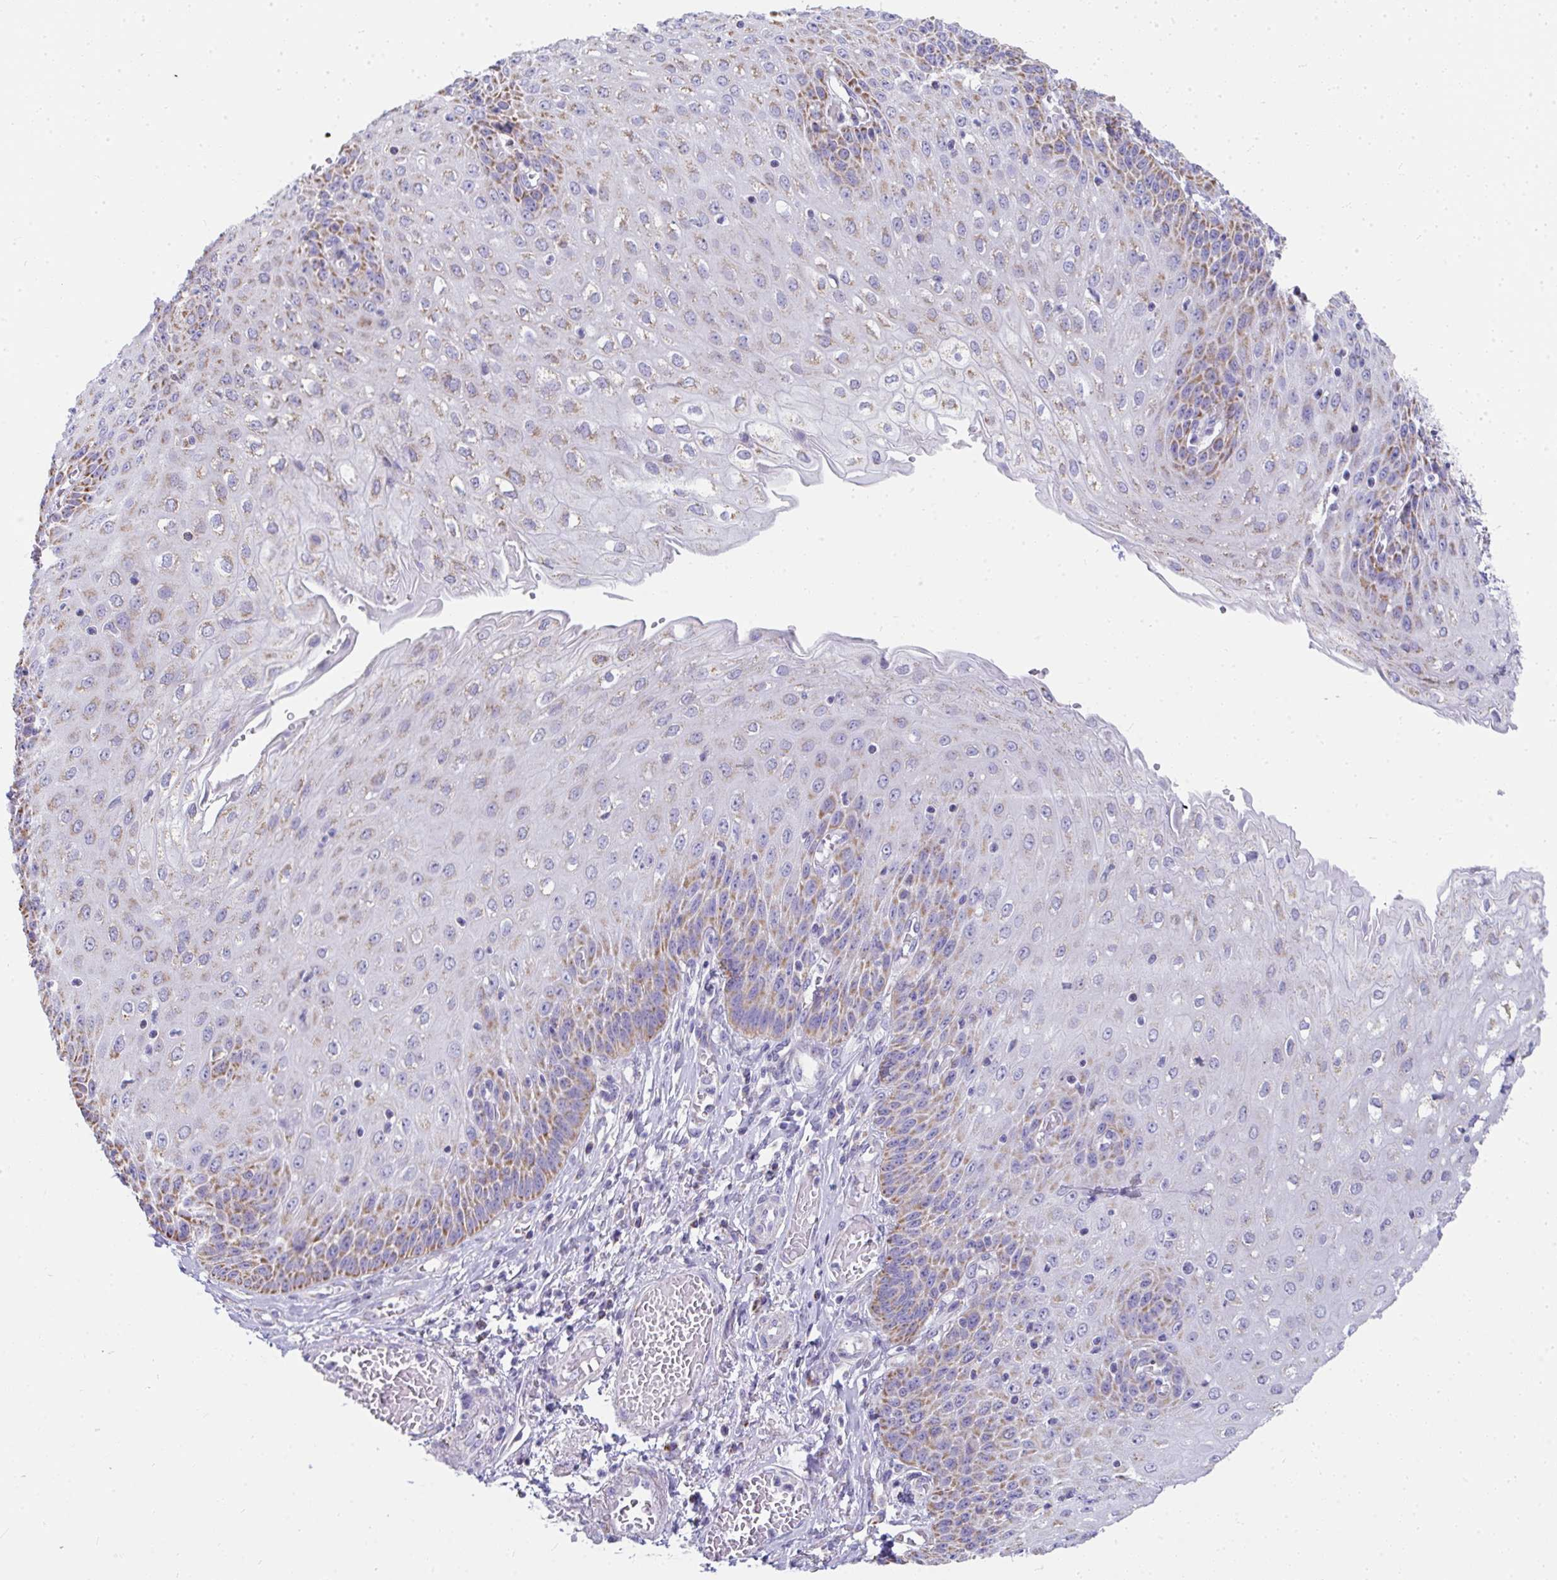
{"staining": {"intensity": "moderate", "quantity": "25%-75%", "location": "cytoplasmic/membranous"}, "tissue": "esophagus", "cell_type": "Squamous epithelial cells", "image_type": "normal", "snomed": [{"axis": "morphology", "description": "Normal tissue, NOS"}, {"axis": "morphology", "description": "Adenocarcinoma, NOS"}, {"axis": "topography", "description": "Esophagus"}], "caption": "IHC image of normal esophagus stained for a protein (brown), which shows medium levels of moderate cytoplasmic/membranous positivity in about 25%-75% of squamous epithelial cells.", "gene": "SLC6A1", "patient": {"sex": "male", "age": 81}}